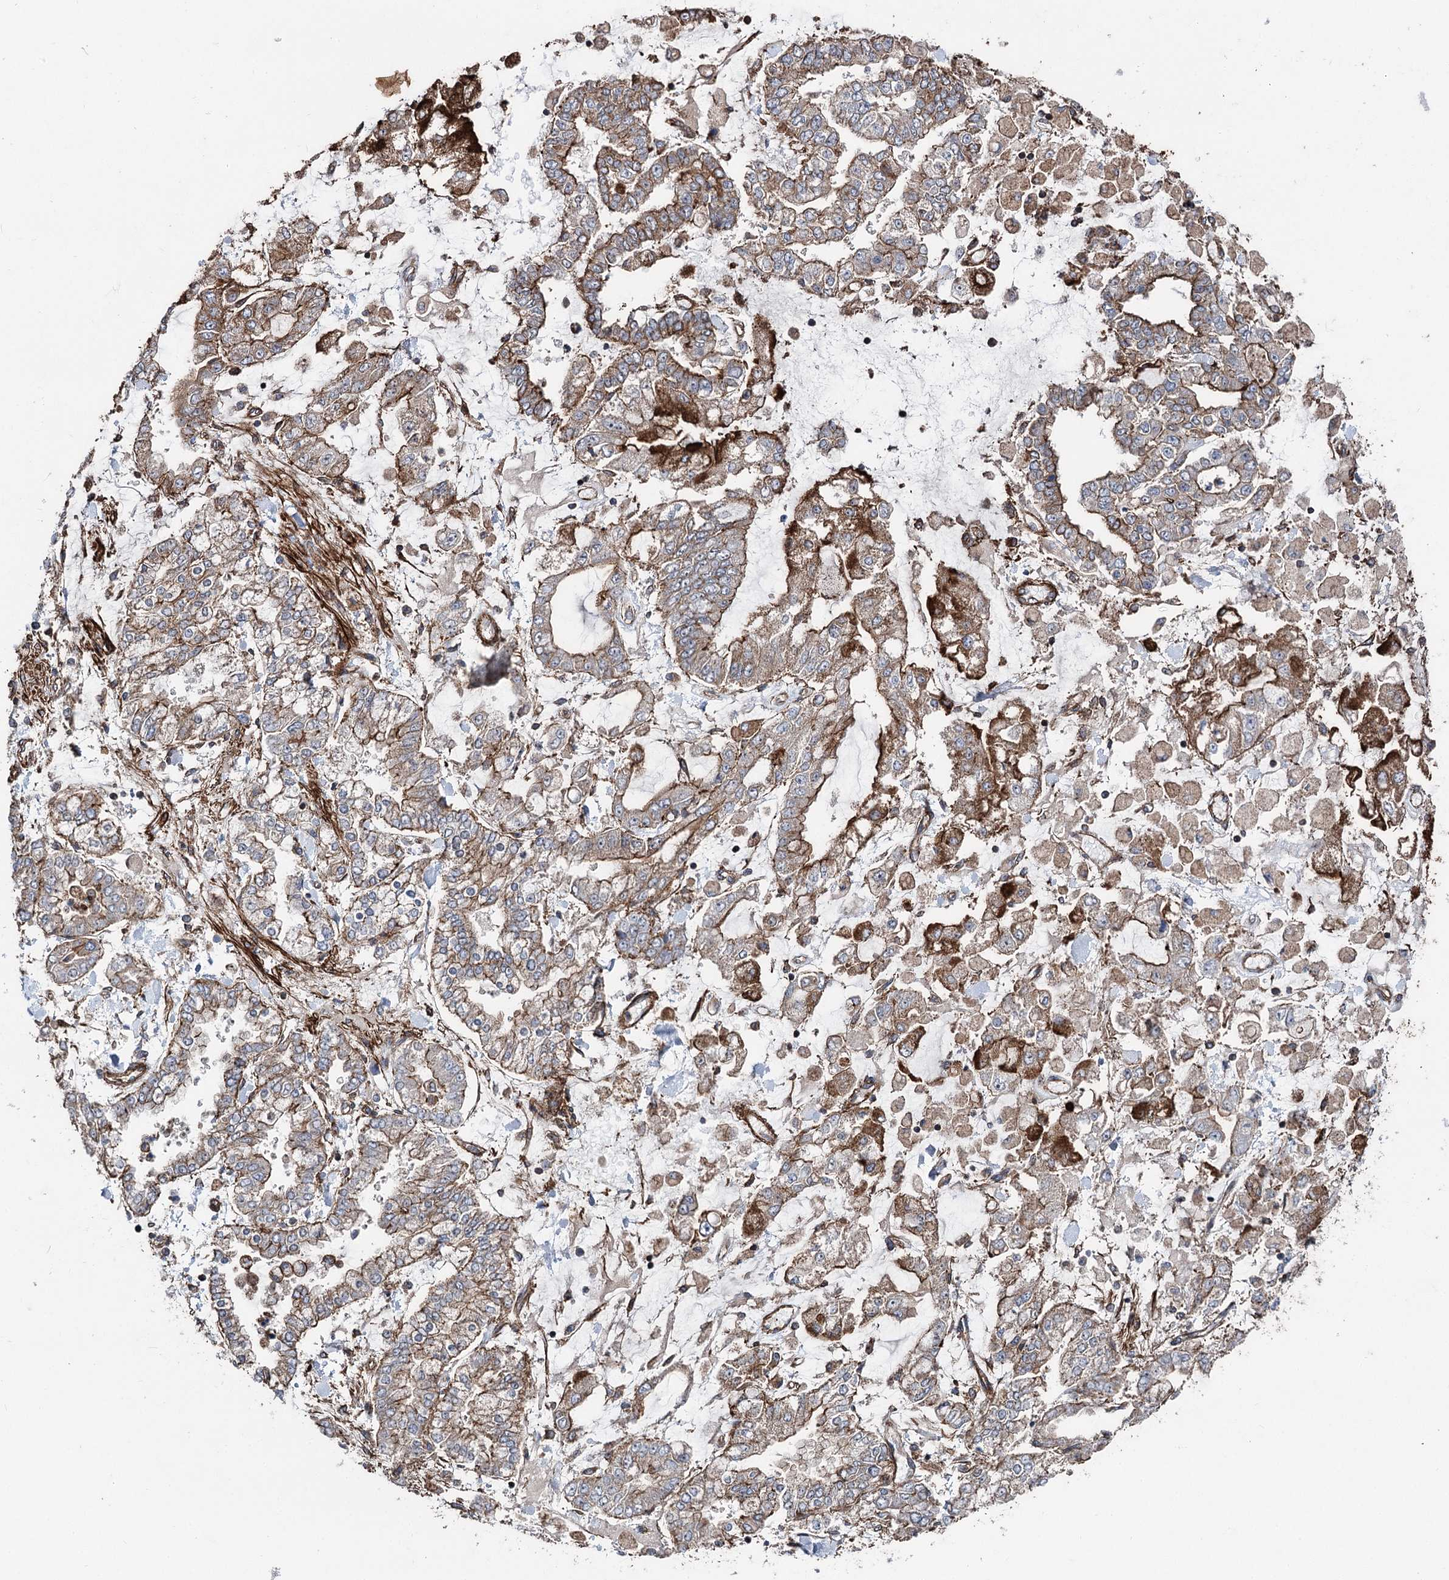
{"staining": {"intensity": "moderate", "quantity": ">75%", "location": "cytoplasmic/membranous"}, "tissue": "stomach cancer", "cell_type": "Tumor cells", "image_type": "cancer", "snomed": [{"axis": "morphology", "description": "Normal tissue, NOS"}, {"axis": "morphology", "description": "Adenocarcinoma, NOS"}, {"axis": "topography", "description": "Stomach, upper"}, {"axis": "topography", "description": "Stomach"}], "caption": "Stomach cancer stained with DAB (3,3'-diaminobenzidine) immunohistochemistry (IHC) displays medium levels of moderate cytoplasmic/membranous staining in approximately >75% of tumor cells.", "gene": "ITFG2", "patient": {"sex": "male", "age": 76}}